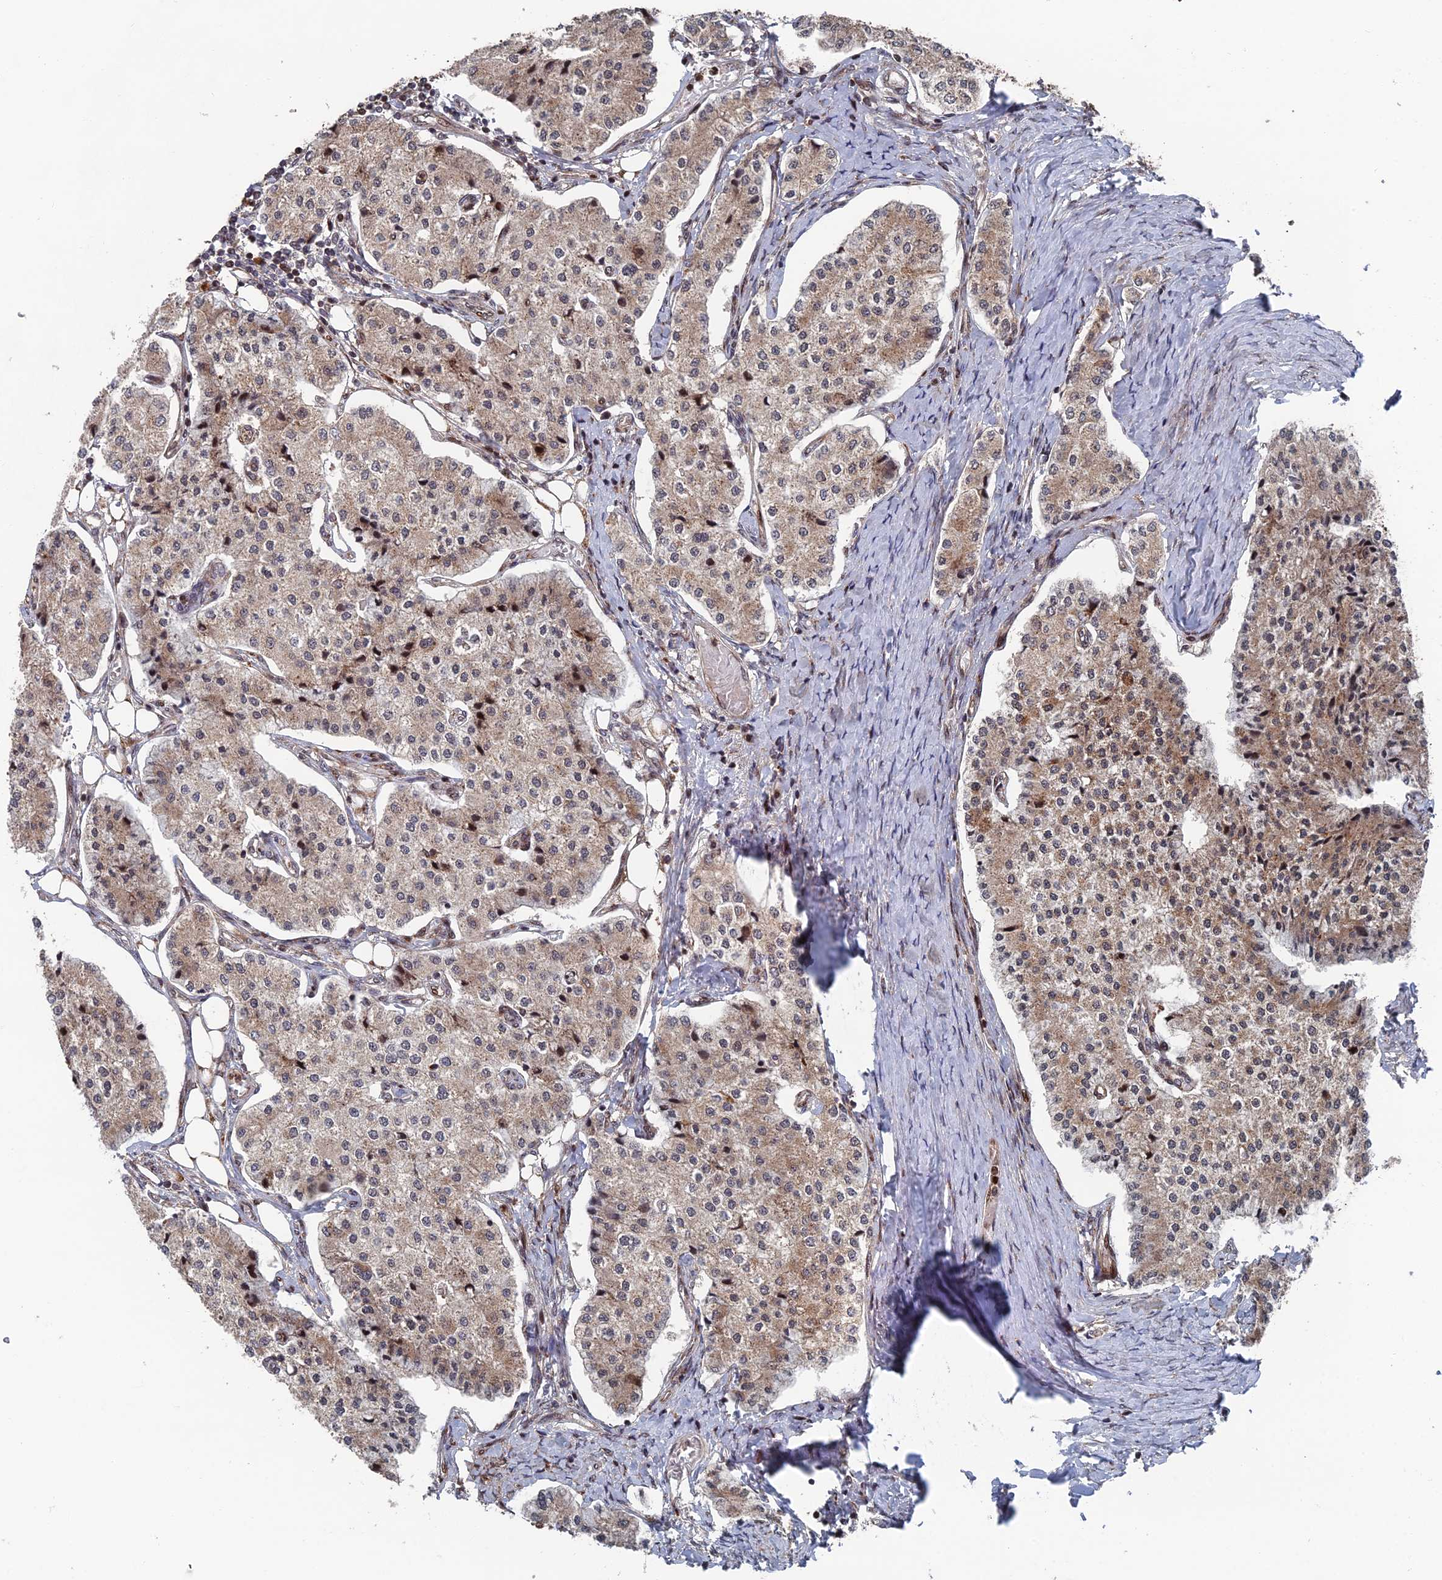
{"staining": {"intensity": "moderate", "quantity": "25%-75%", "location": "cytoplasmic/membranous,nuclear"}, "tissue": "carcinoid", "cell_type": "Tumor cells", "image_type": "cancer", "snomed": [{"axis": "morphology", "description": "Carcinoid, malignant, NOS"}, {"axis": "topography", "description": "Colon"}], "caption": "Malignant carcinoid tissue displays moderate cytoplasmic/membranous and nuclear expression in about 25%-75% of tumor cells, visualized by immunohistochemistry. The staining was performed using DAB, with brown indicating positive protein expression. Nuclei are stained blue with hematoxylin.", "gene": "GTF2IRD1", "patient": {"sex": "female", "age": 52}}